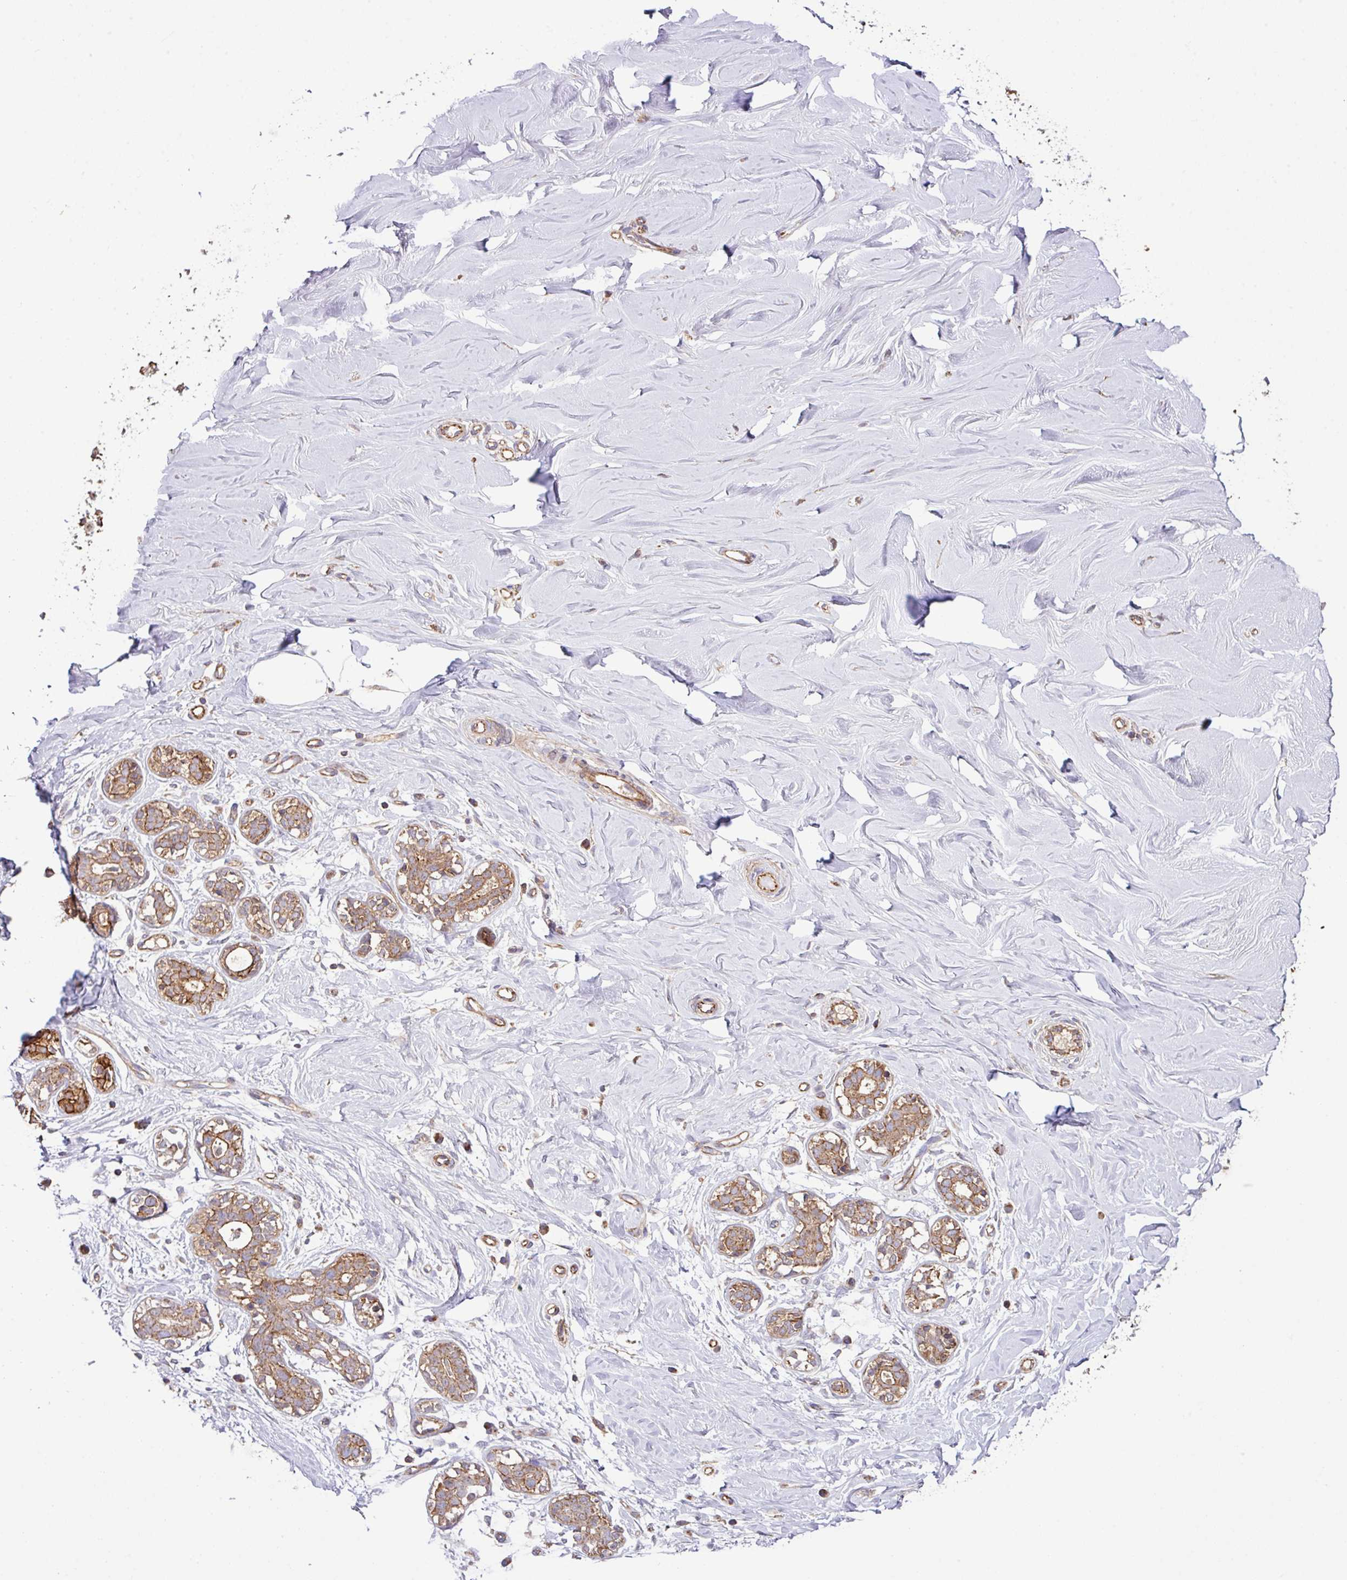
{"staining": {"intensity": "moderate", "quantity": ">75%", "location": "cytoplasmic/membranous"}, "tissue": "breast", "cell_type": "Glandular cells", "image_type": "normal", "snomed": [{"axis": "morphology", "description": "Normal tissue, NOS"}, {"axis": "topography", "description": "Breast"}], "caption": "The image reveals immunohistochemical staining of unremarkable breast. There is moderate cytoplasmic/membranous staining is identified in approximately >75% of glandular cells.", "gene": "LRRC53", "patient": {"sex": "female", "age": 27}}